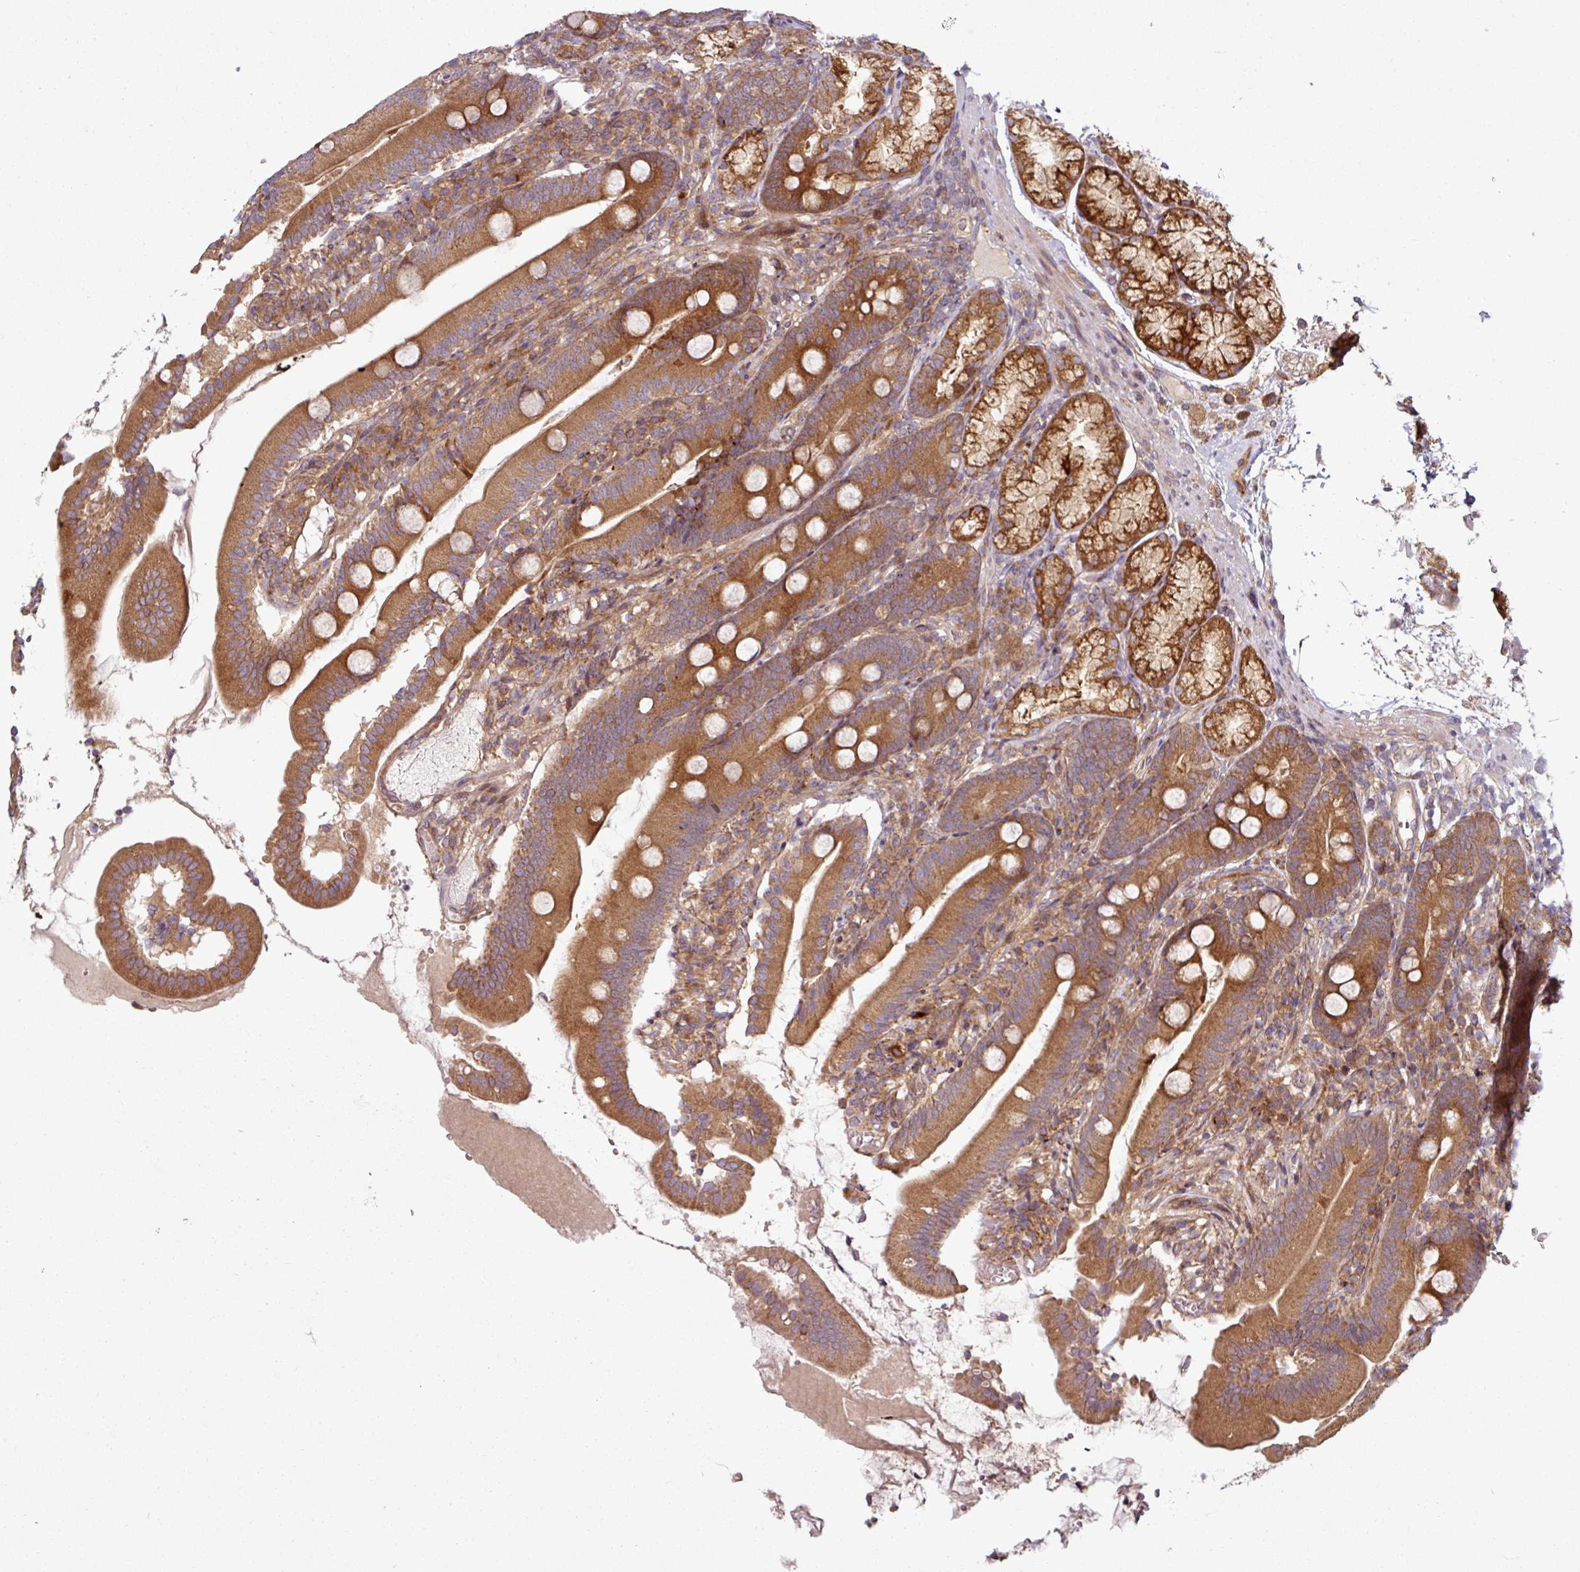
{"staining": {"intensity": "strong", "quantity": ">75%", "location": "cytoplasmic/membranous"}, "tissue": "duodenum", "cell_type": "Glandular cells", "image_type": "normal", "snomed": [{"axis": "morphology", "description": "Normal tissue, NOS"}, {"axis": "topography", "description": "Duodenum"}], "caption": "A brown stain highlights strong cytoplasmic/membranous expression of a protein in glandular cells of normal human duodenum.", "gene": "RAB5A", "patient": {"sex": "female", "age": 67}}